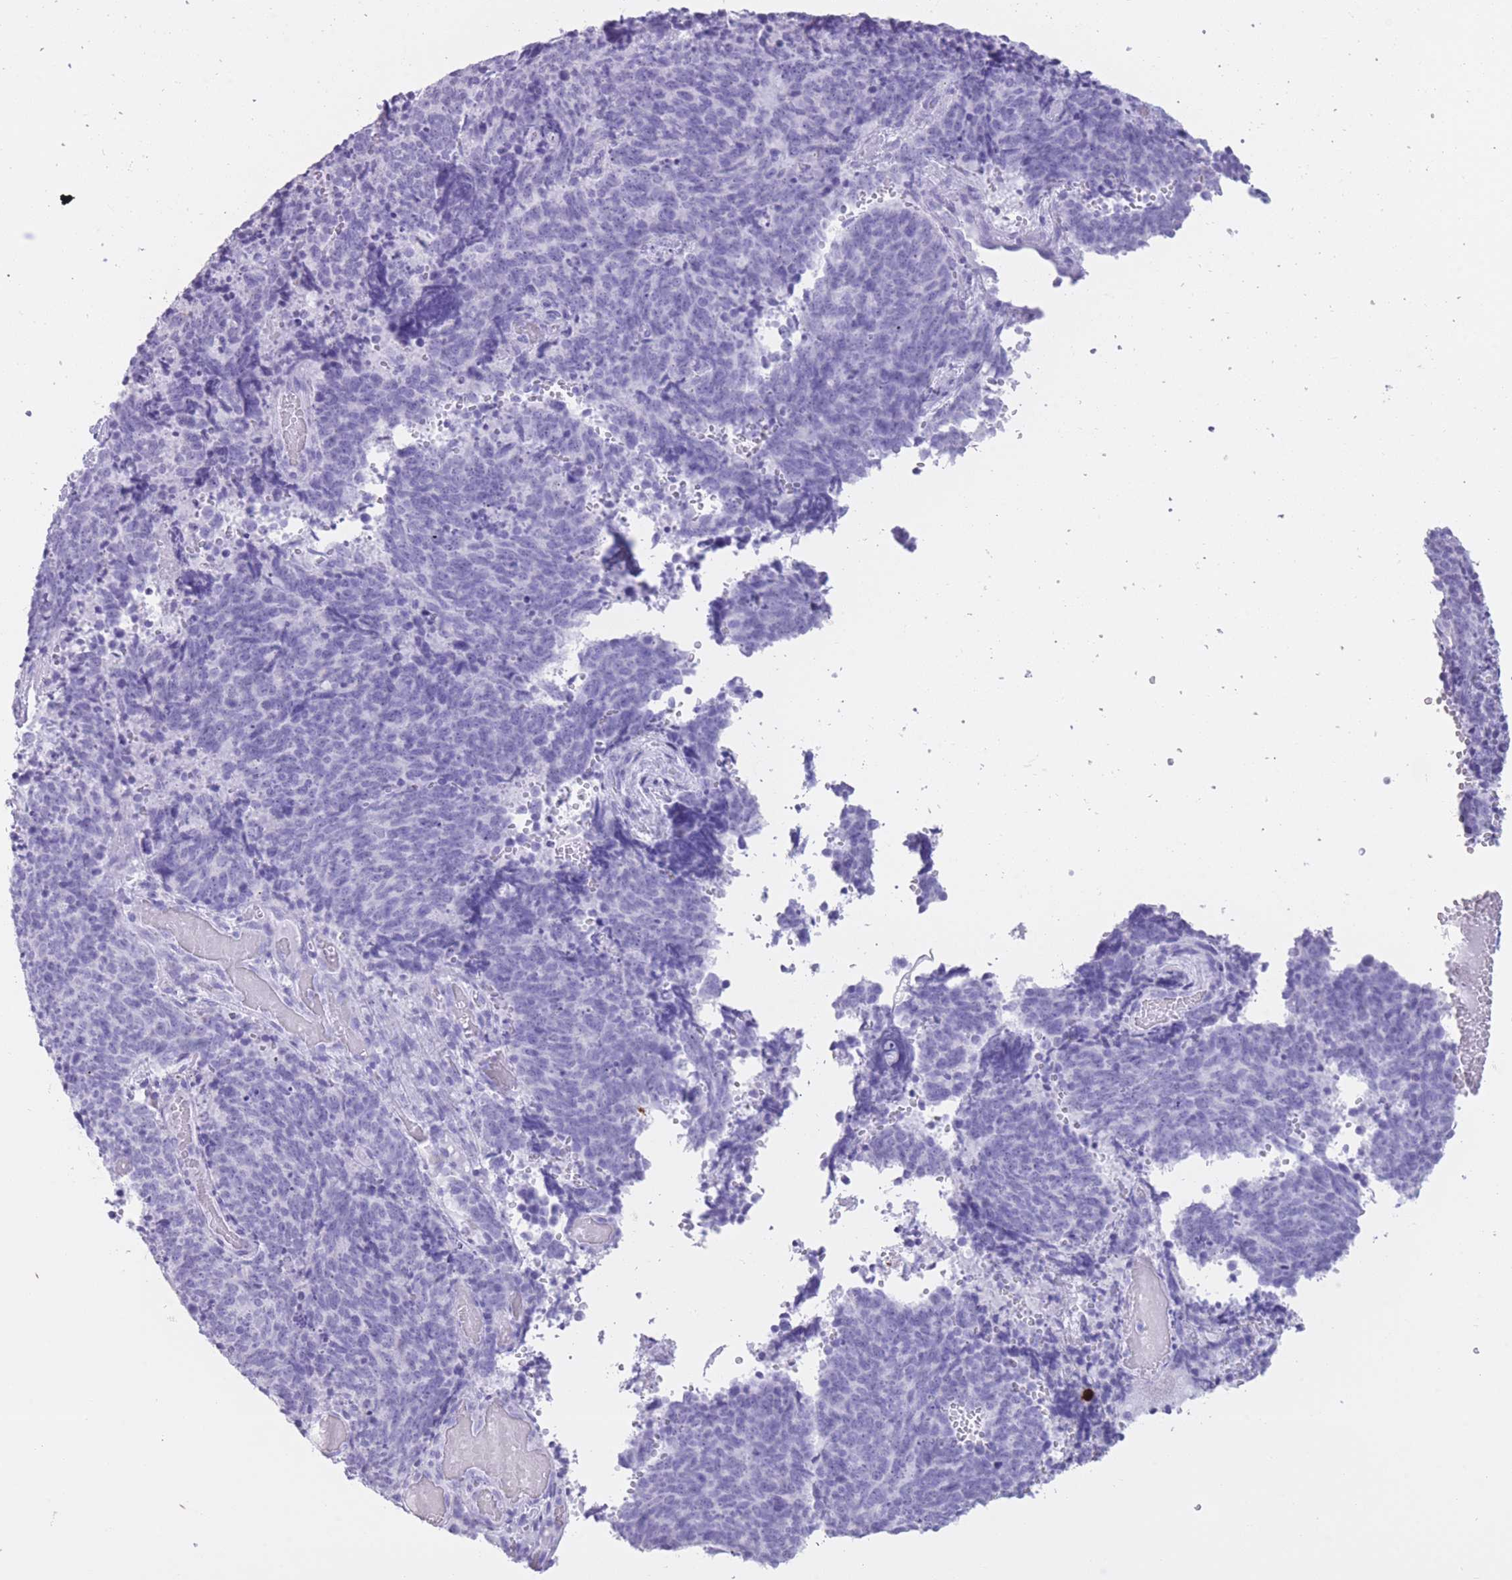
{"staining": {"intensity": "negative", "quantity": "none", "location": "none"}, "tissue": "cervical cancer", "cell_type": "Tumor cells", "image_type": "cancer", "snomed": [{"axis": "morphology", "description": "Squamous cell carcinoma, NOS"}, {"axis": "topography", "description": "Cervix"}], "caption": "A micrograph of human squamous cell carcinoma (cervical) is negative for staining in tumor cells. Nuclei are stained in blue.", "gene": "OR4F21", "patient": {"sex": "female", "age": 29}}